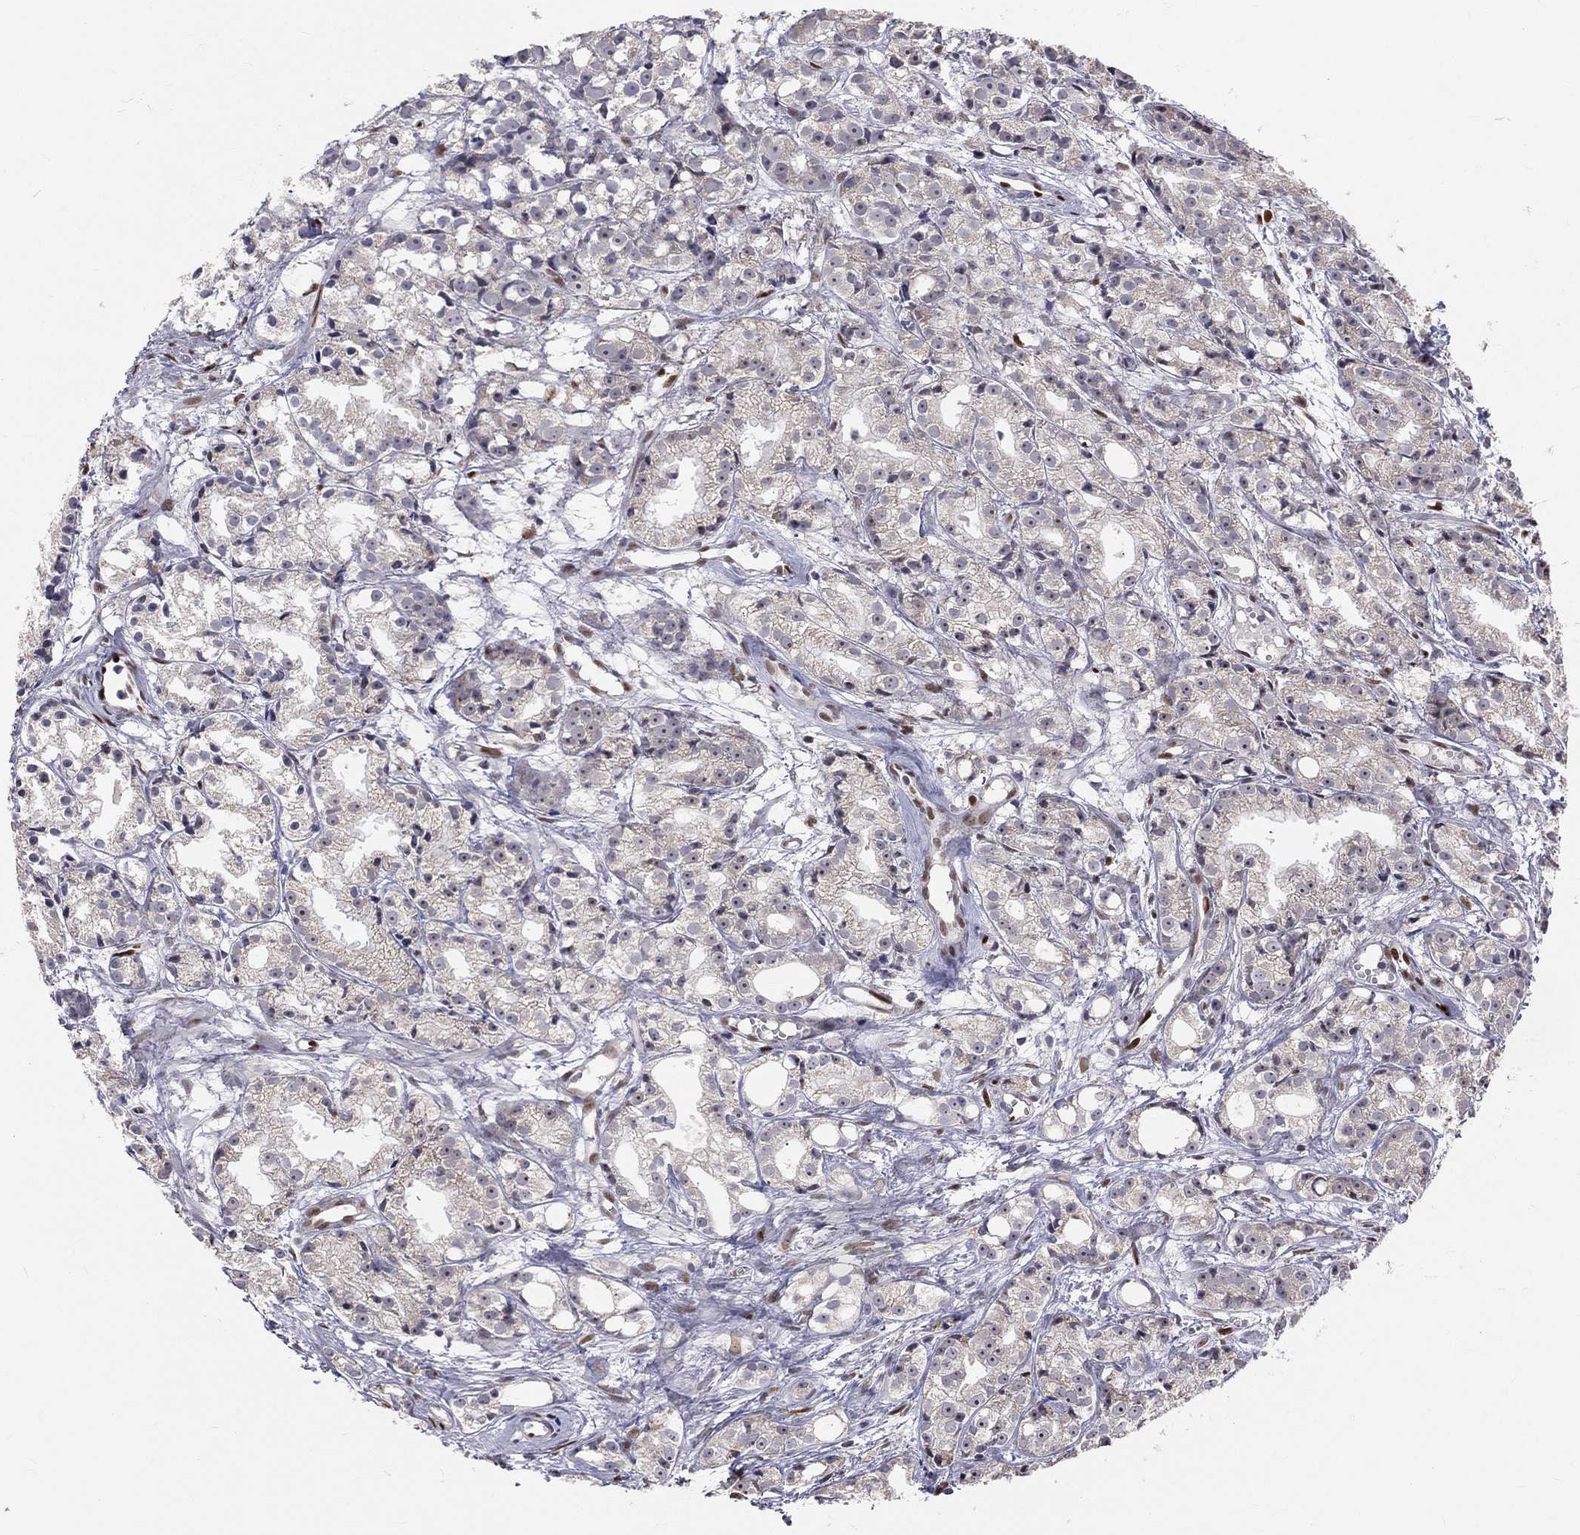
{"staining": {"intensity": "negative", "quantity": "none", "location": "none"}, "tissue": "prostate cancer", "cell_type": "Tumor cells", "image_type": "cancer", "snomed": [{"axis": "morphology", "description": "Adenocarcinoma, Medium grade"}, {"axis": "topography", "description": "Prostate"}], "caption": "Protein analysis of prostate cancer displays no significant staining in tumor cells. (DAB (3,3'-diaminobenzidine) immunohistochemistry (IHC) with hematoxylin counter stain).", "gene": "ZEB1", "patient": {"sex": "male", "age": 74}}